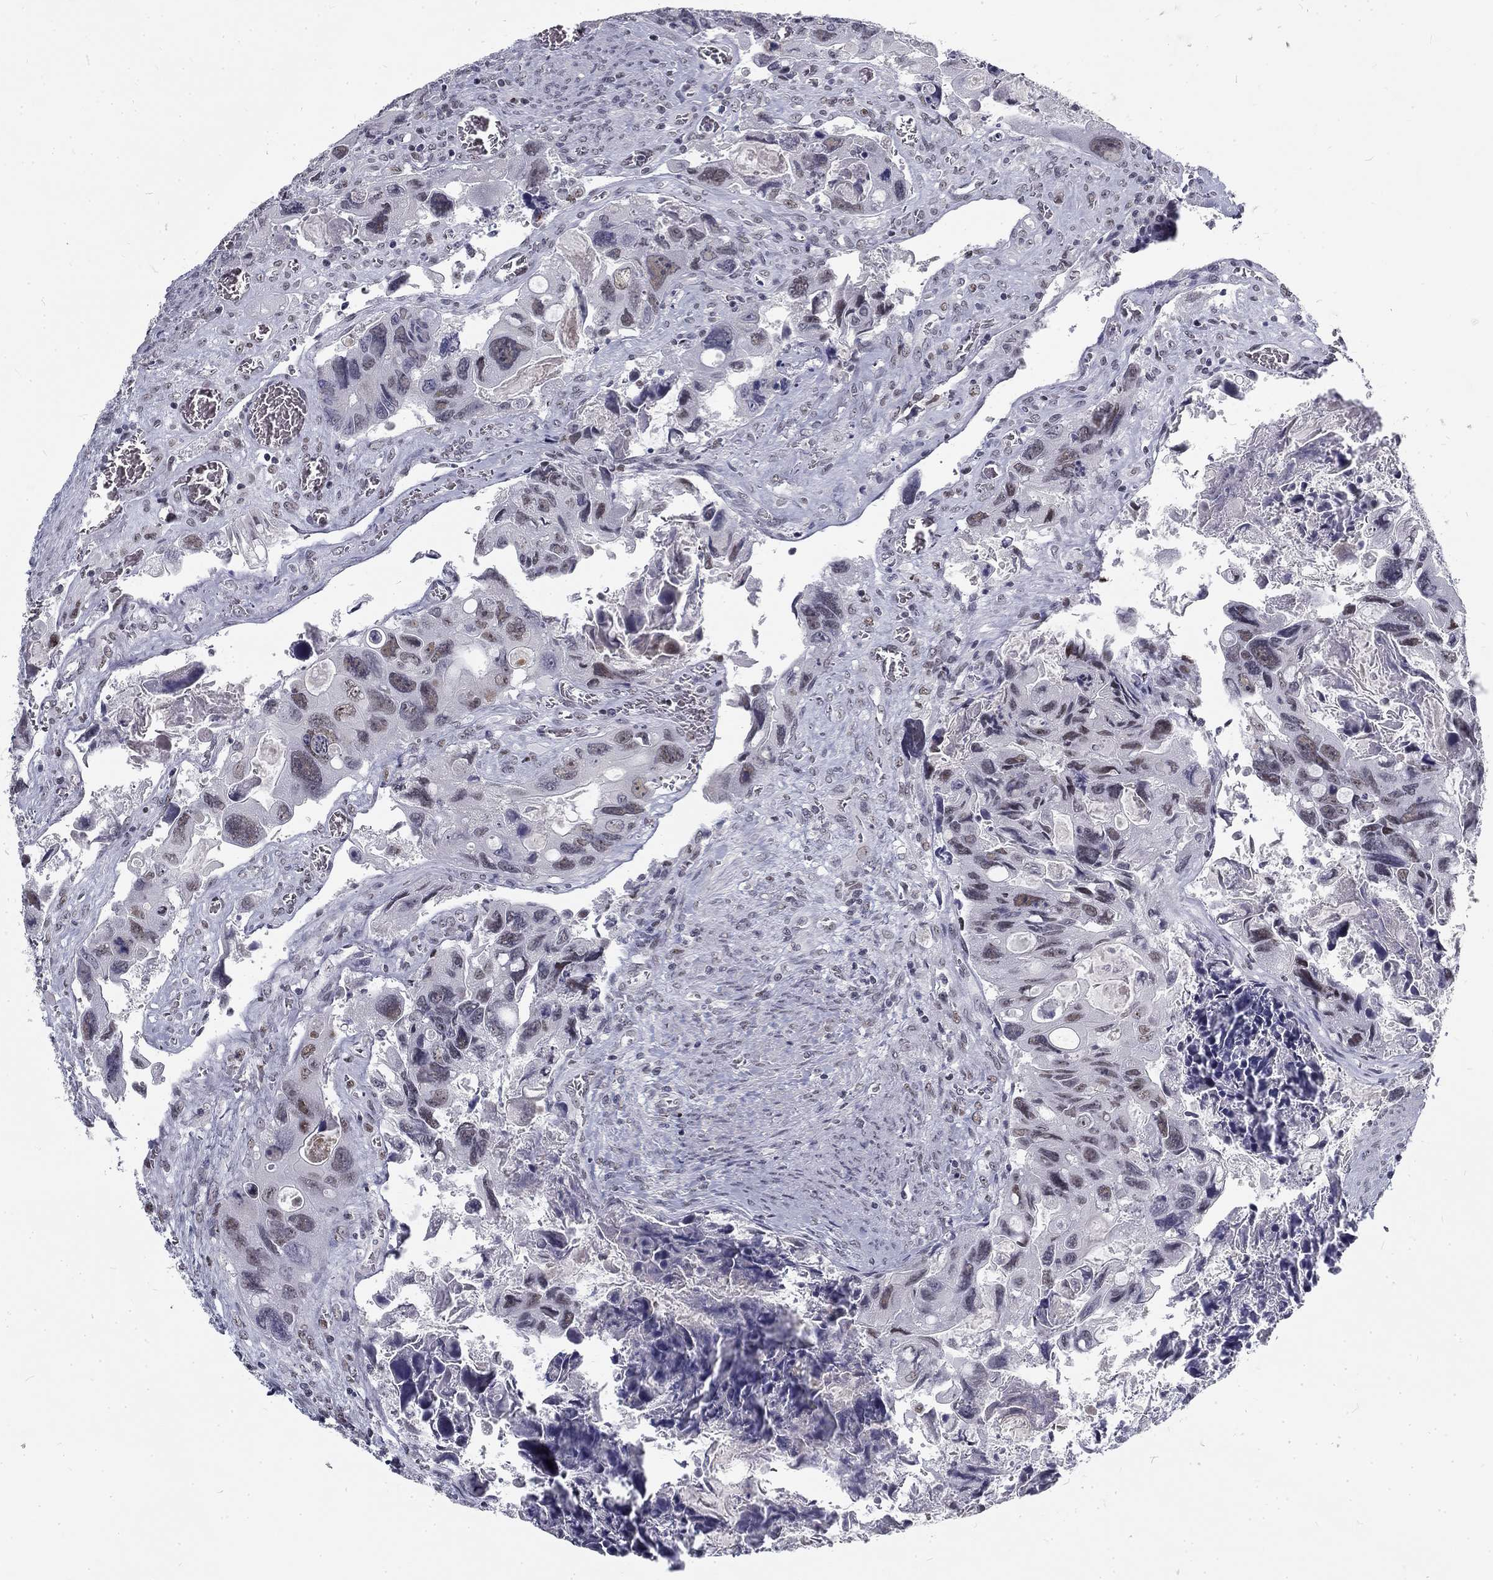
{"staining": {"intensity": "weak", "quantity": "25%-75%", "location": "nuclear"}, "tissue": "colorectal cancer", "cell_type": "Tumor cells", "image_type": "cancer", "snomed": [{"axis": "morphology", "description": "Adenocarcinoma, NOS"}, {"axis": "topography", "description": "Rectum"}], "caption": "Human colorectal cancer stained for a protein (brown) exhibits weak nuclear positive staining in about 25%-75% of tumor cells.", "gene": "SNORC", "patient": {"sex": "male", "age": 62}}